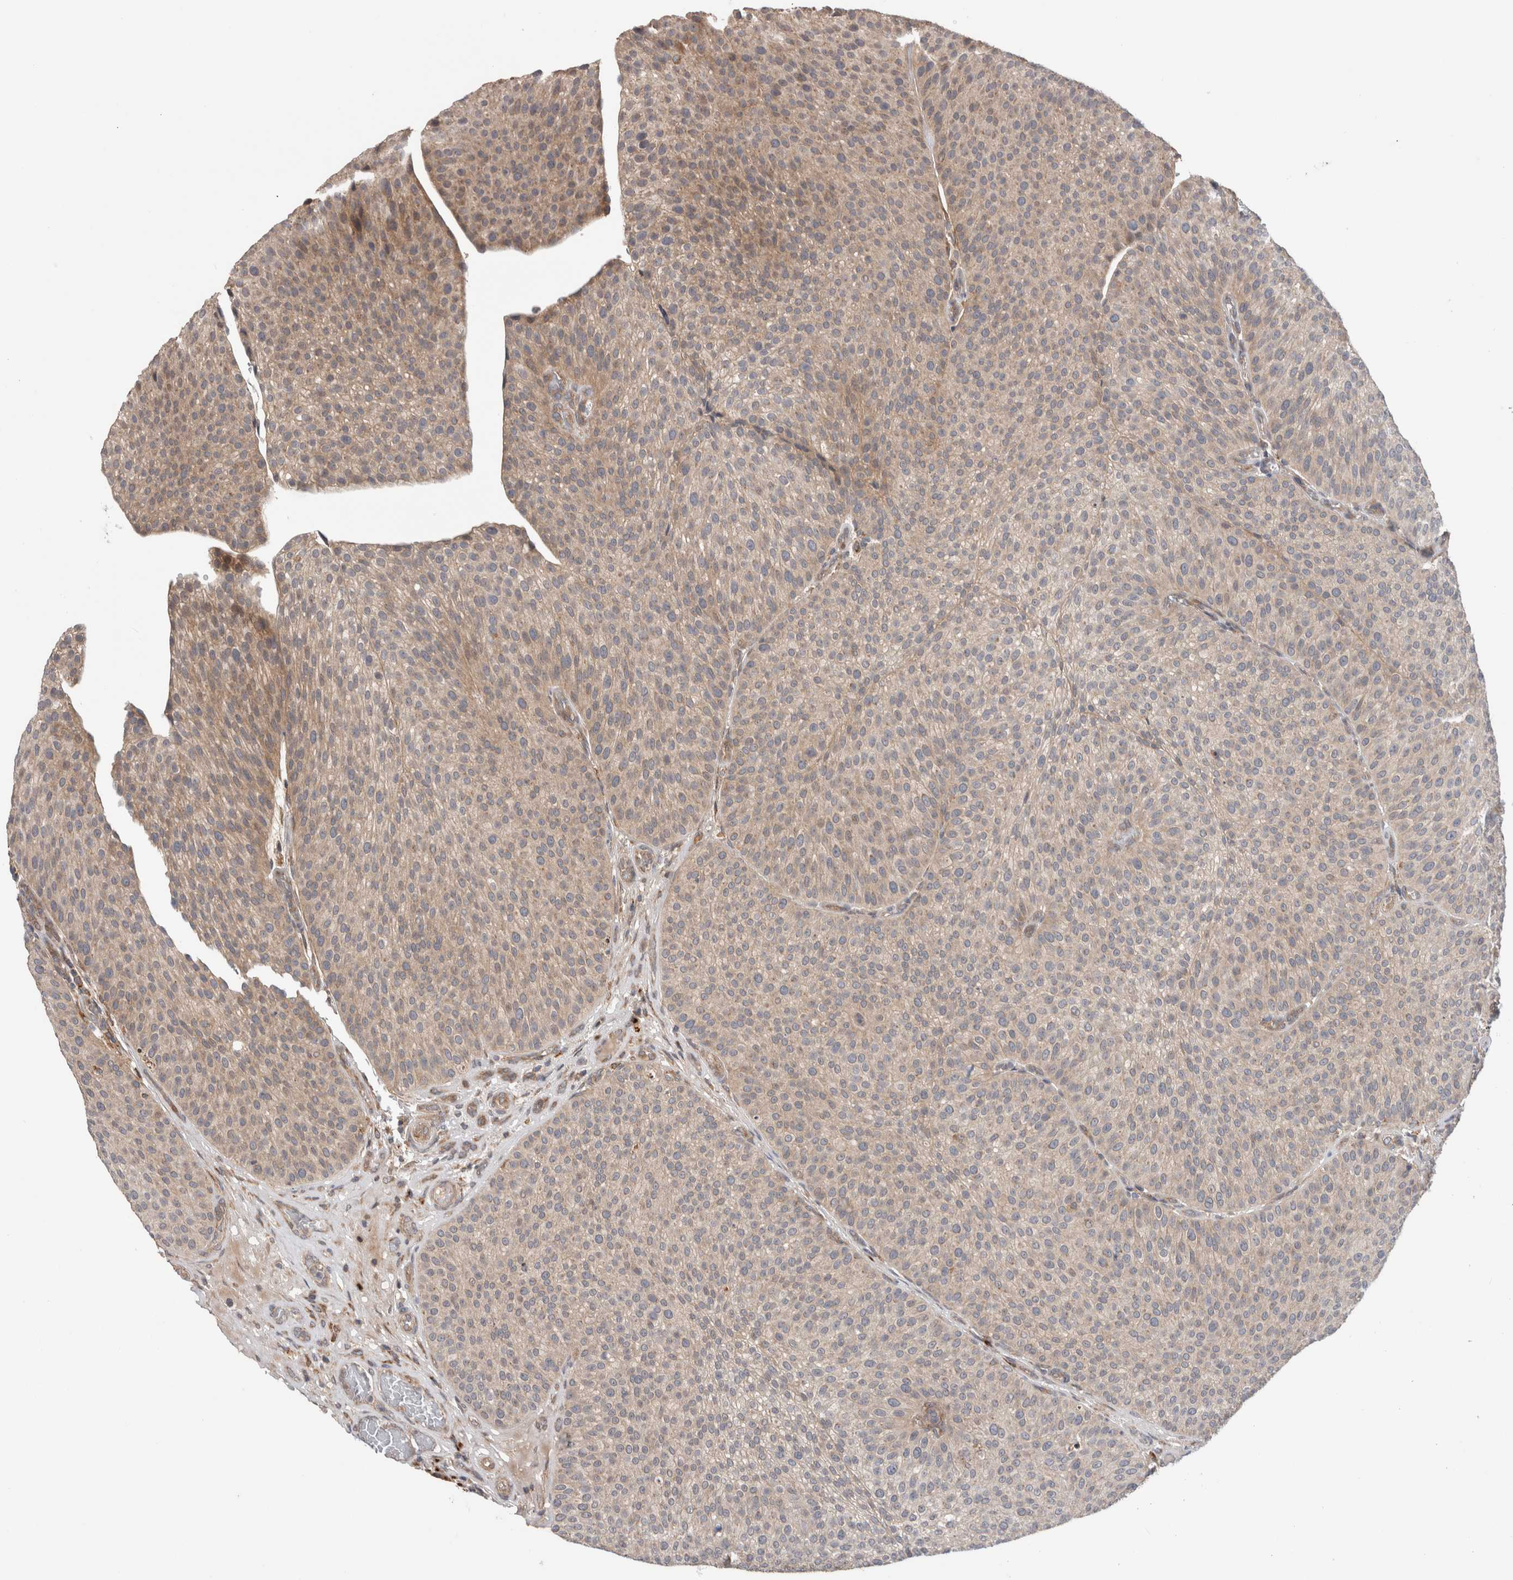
{"staining": {"intensity": "moderate", "quantity": "25%-75%", "location": "cytoplasmic/membranous"}, "tissue": "urothelial cancer", "cell_type": "Tumor cells", "image_type": "cancer", "snomed": [{"axis": "morphology", "description": "Normal tissue, NOS"}, {"axis": "morphology", "description": "Urothelial carcinoma, Low grade"}, {"axis": "topography", "description": "Smooth muscle"}, {"axis": "topography", "description": "Urinary bladder"}], "caption": "Urothelial cancer was stained to show a protein in brown. There is medium levels of moderate cytoplasmic/membranous expression in approximately 25%-75% of tumor cells.", "gene": "TRIM5", "patient": {"sex": "male", "age": 60}}